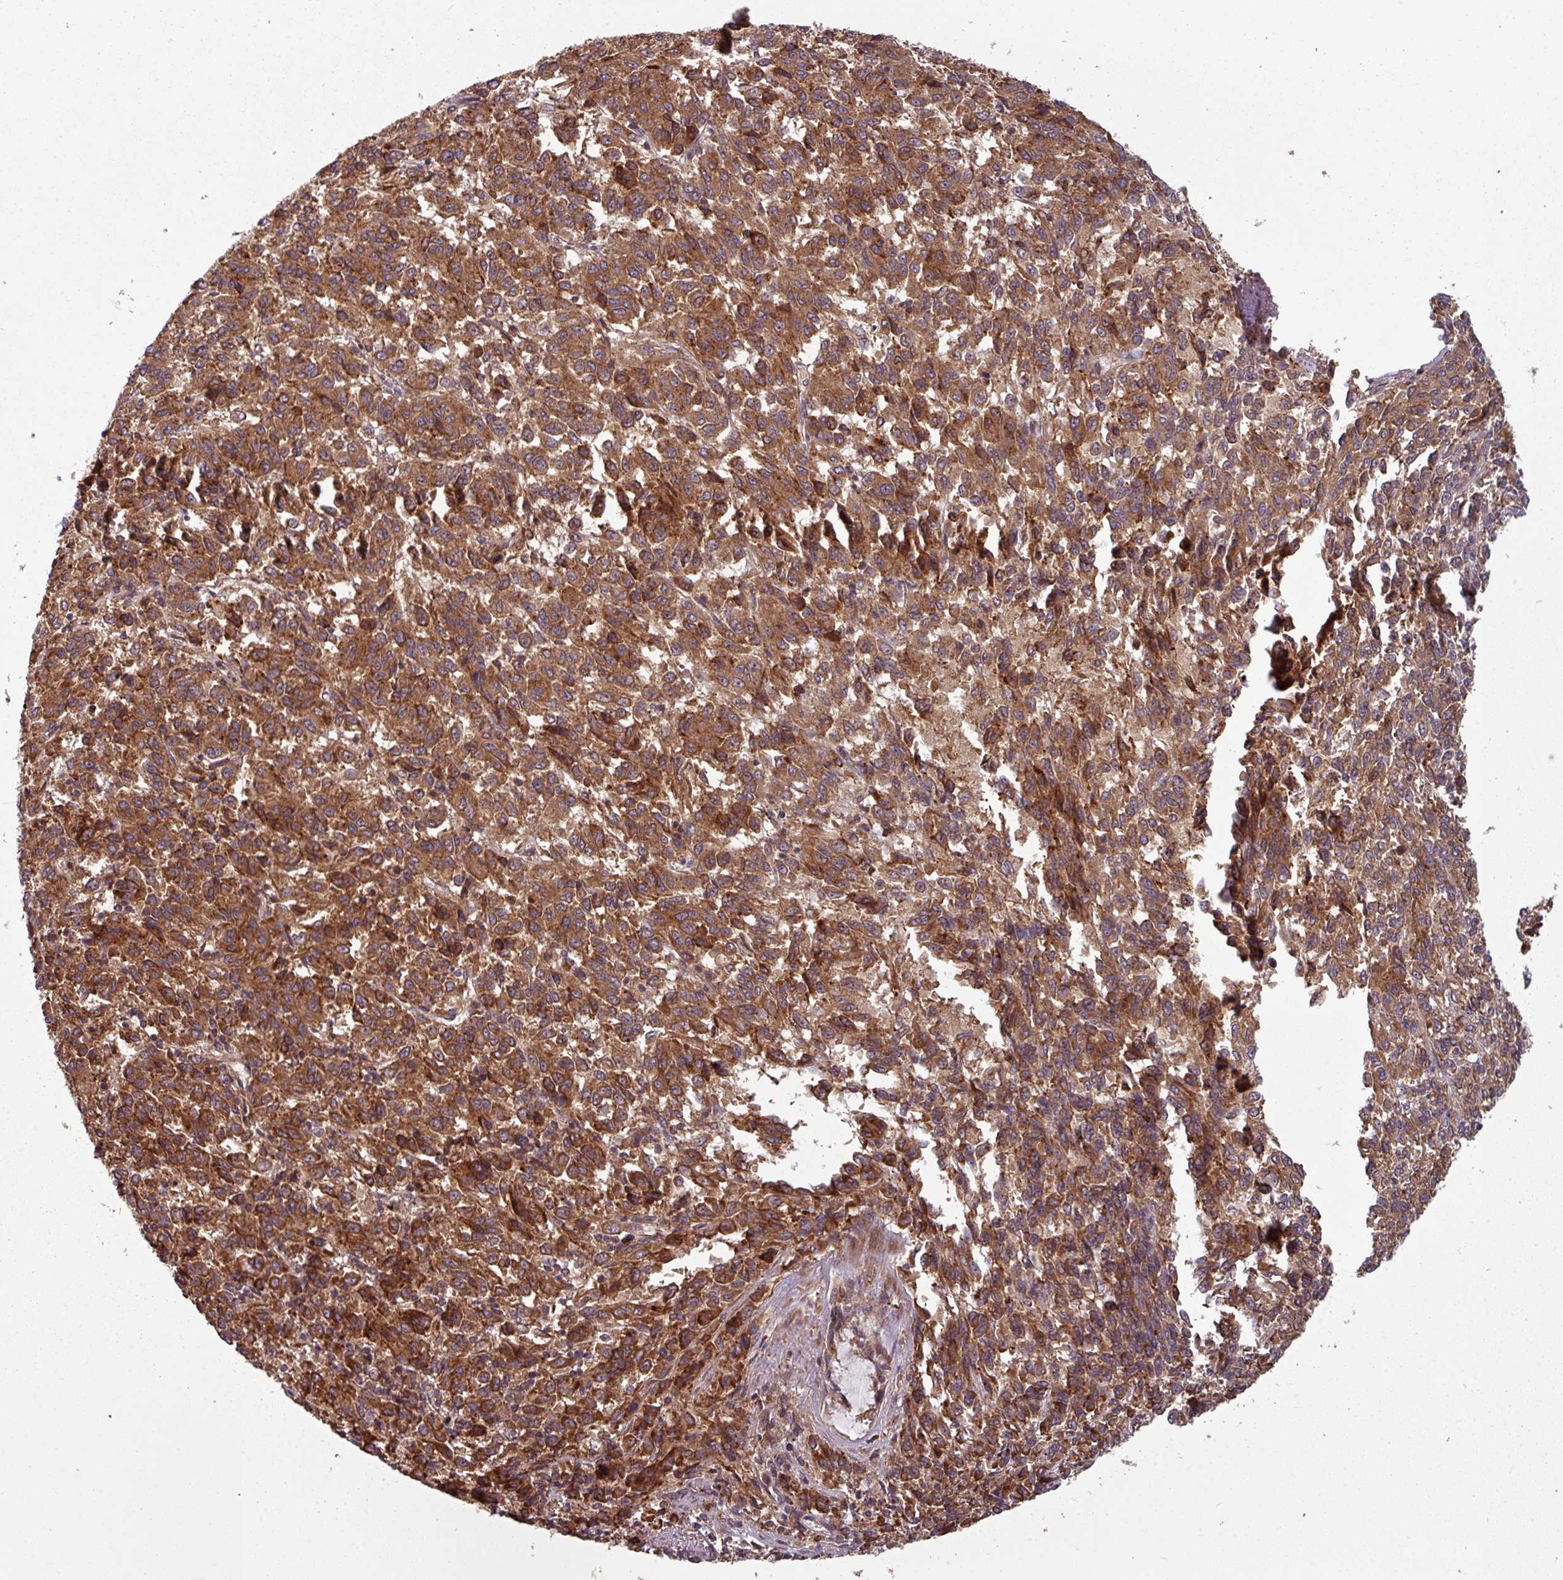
{"staining": {"intensity": "strong", "quantity": ">75%", "location": "cytoplasmic/membranous"}, "tissue": "melanoma", "cell_type": "Tumor cells", "image_type": "cancer", "snomed": [{"axis": "morphology", "description": "Malignant melanoma, Metastatic site"}, {"axis": "topography", "description": "Lung"}], "caption": "Tumor cells exhibit strong cytoplasmic/membranous staining in about >75% of cells in malignant melanoma (metastatic site).", "gene": "GSKIP", "patient": {"sex": "male", "age": 64}}